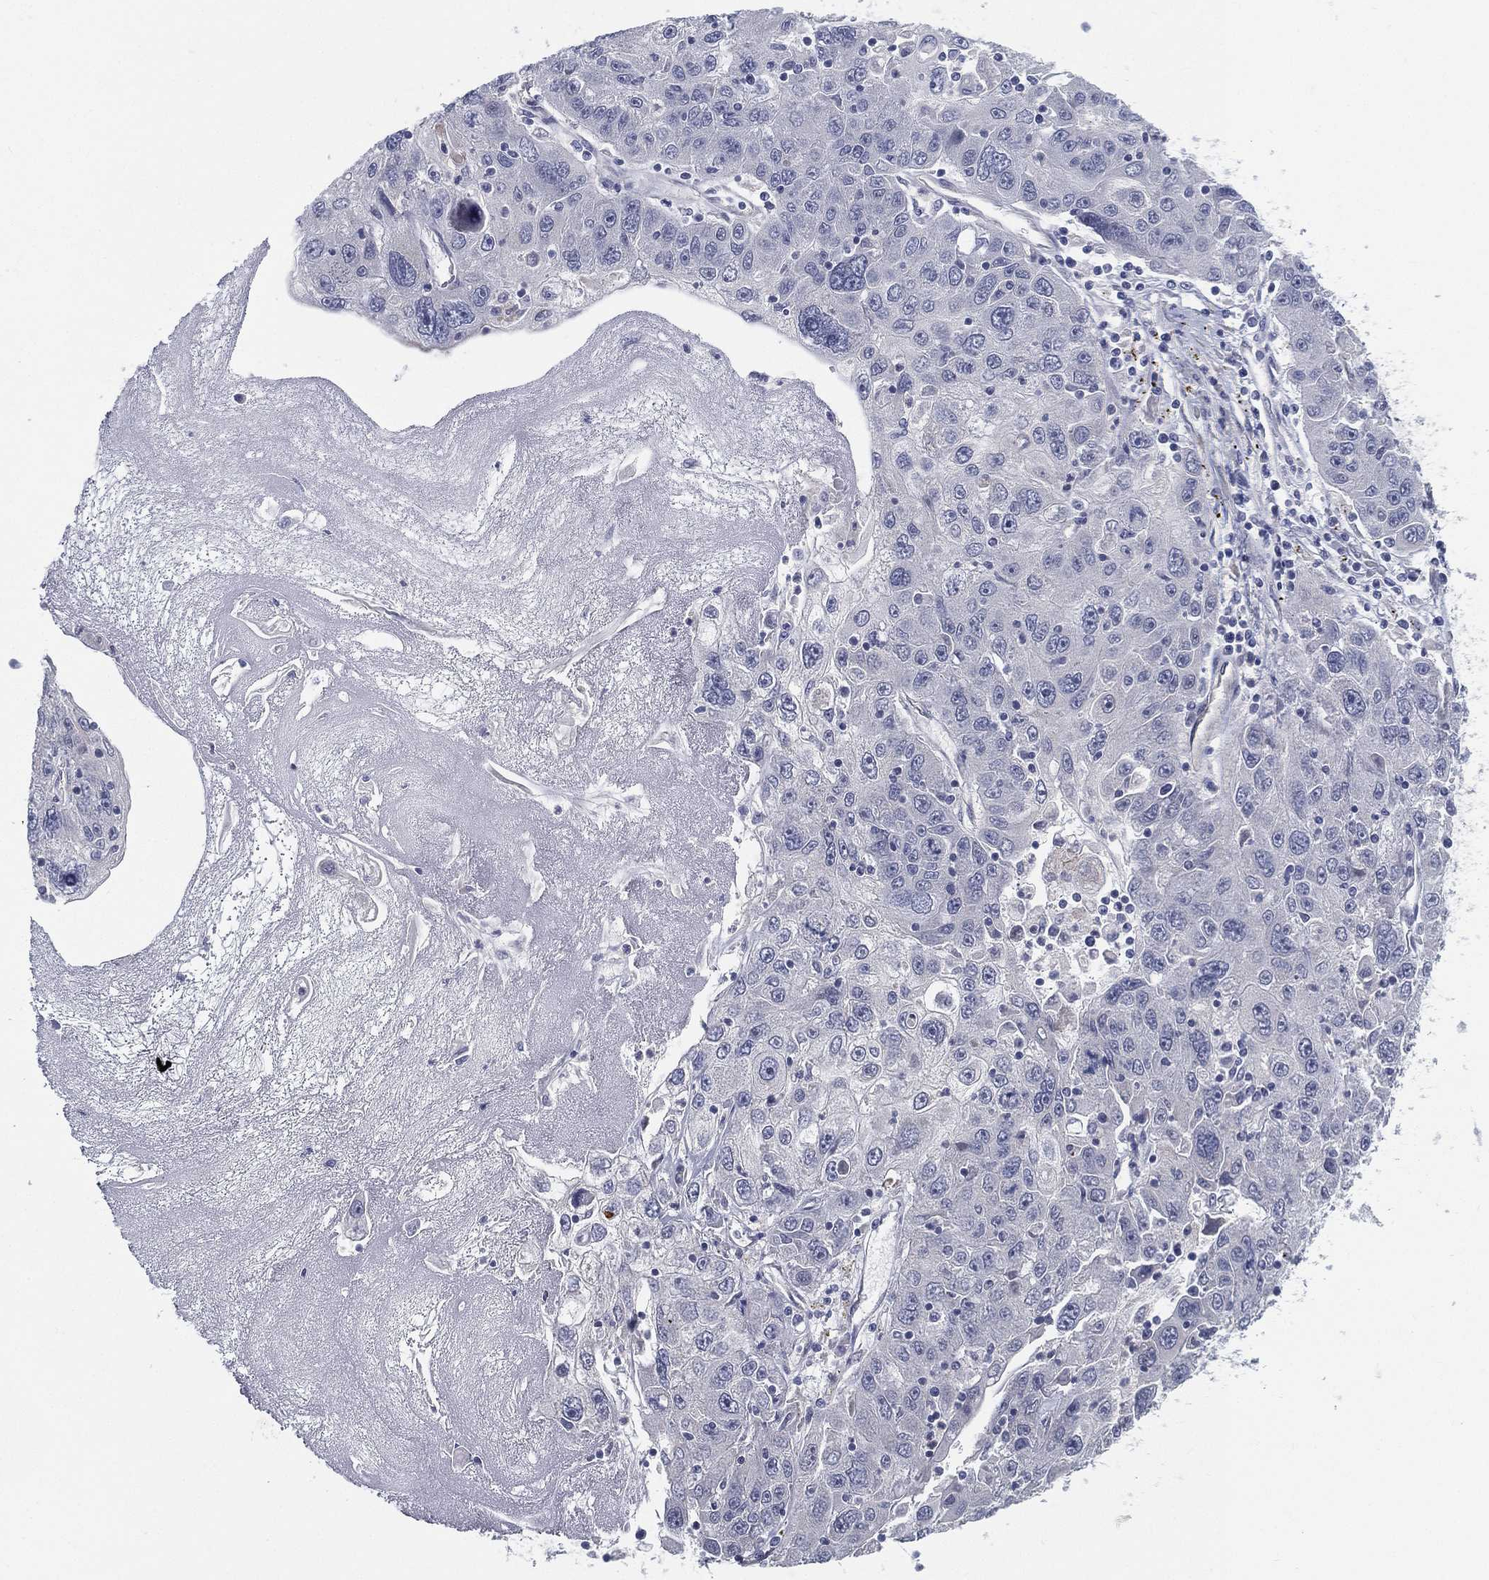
{"staining": {"intensity": "negative", "quantity": "none", "location": "none"}, "tissue": "stomach cancer", "cell_type": "Tumor cells", "image_type": "cancer", "snomed": [{"axis": "morphology", "description": "Adenocarcinoma, NOS"}, {"axis": "topography", "description": "Stomach"}], "caption": "This micrograph is of adenocarcinoma (stomach) stained with immunohistochemistry (IHC) to label a protein in brown with the nuclei are counter-stained blue. There is no expression in tumor cells.", "gene": "LRRC56", "patient": {"sex": "male", "age": 56}}